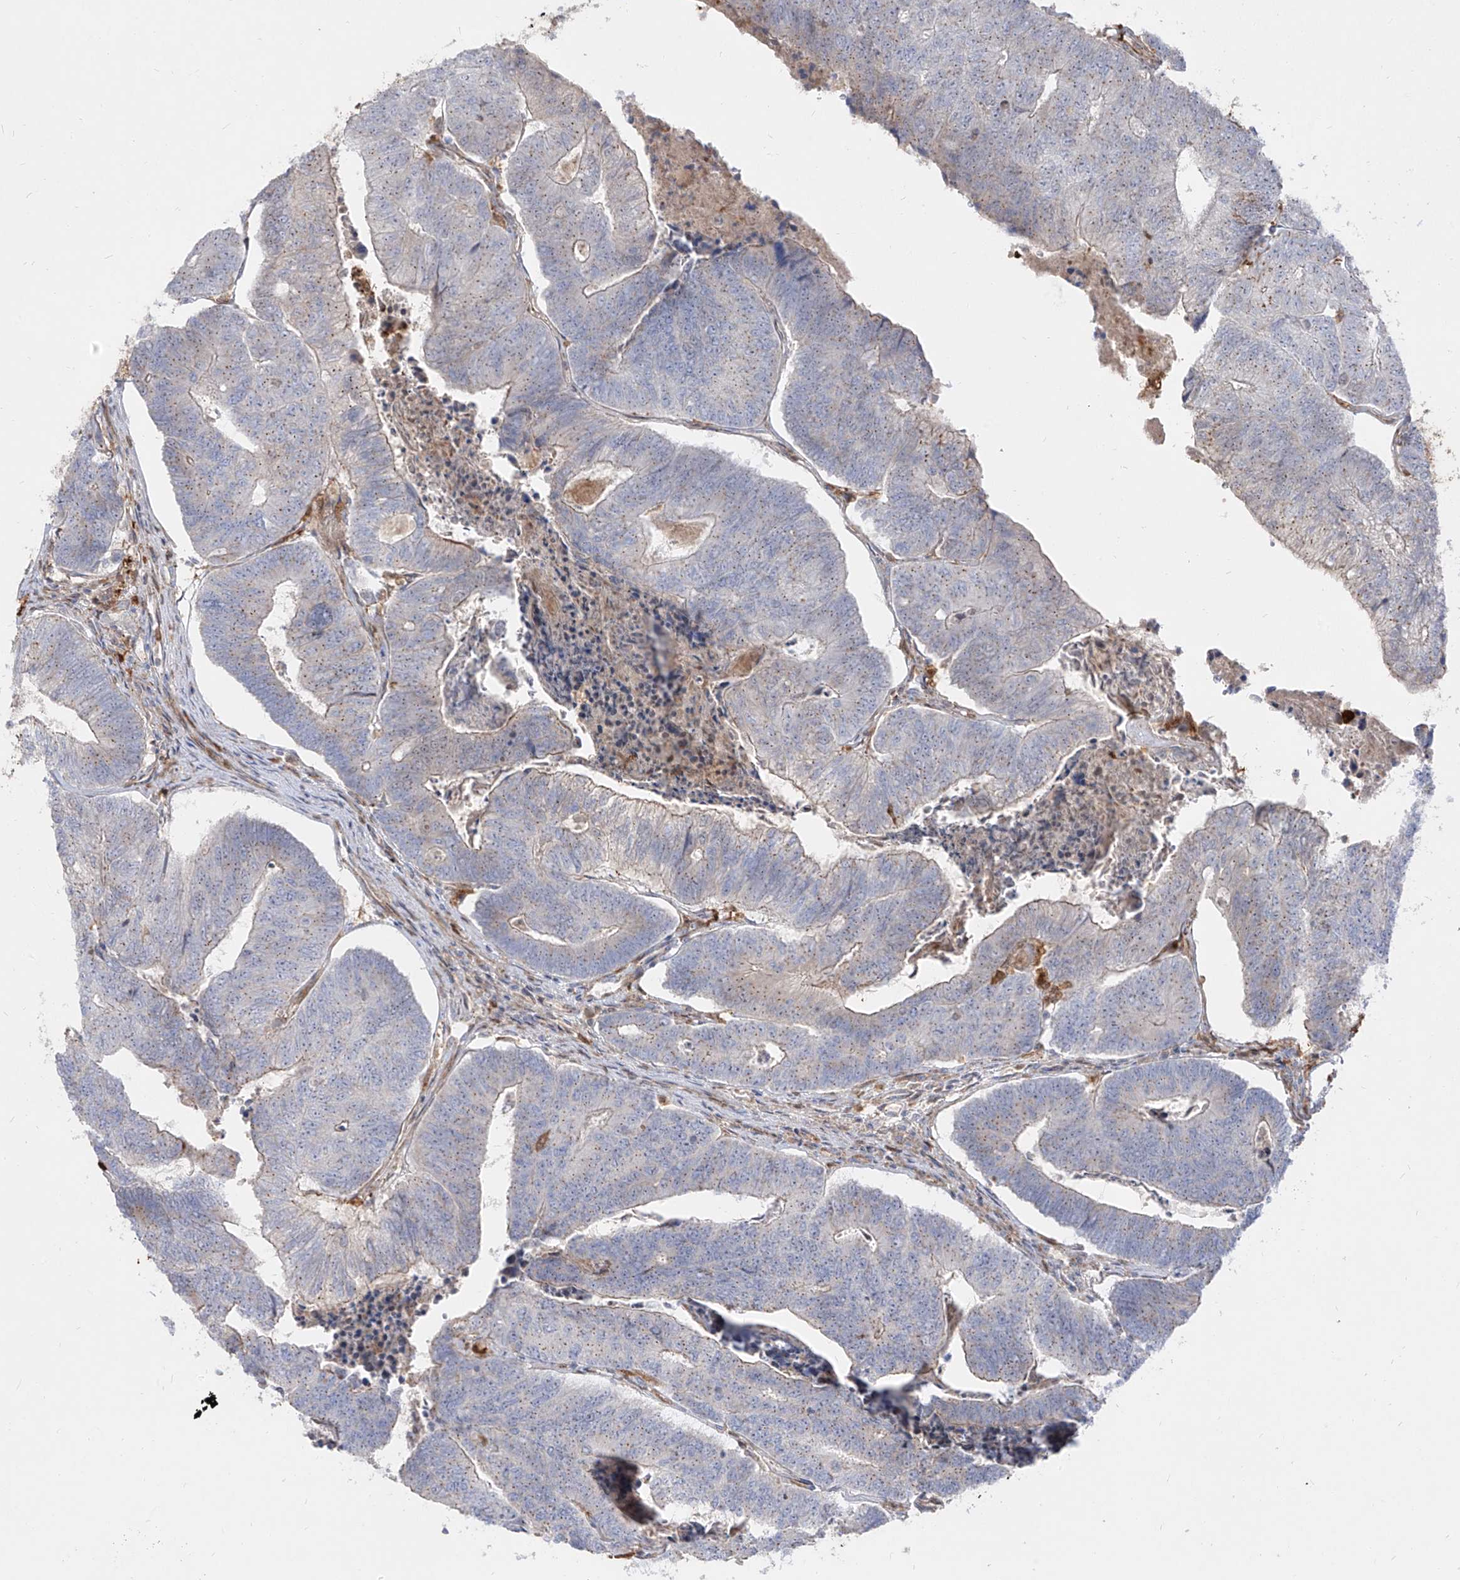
{"staining": {"intensity": "weak", "quantity": "<25%", "location": "cytoplasmic/membranous"}, "tissue": "colorectal cancer", "cell_type": "Tumor cells", "image_type": "cancer", "snomed": [{"axis": "morphology", "description": "Adenocarcinoma, NOS"}, {"axis": "topography", "description": "Colon"}], "caption": "Immunohistochemistry histopathology image of neoplastic tissue: adenocarcinoma (colorectal) stained with DAB exhibits no significant protein positivity in tumor cells.", "gene": "KYNU", "patient": {"sex": "female", "age": 67}}